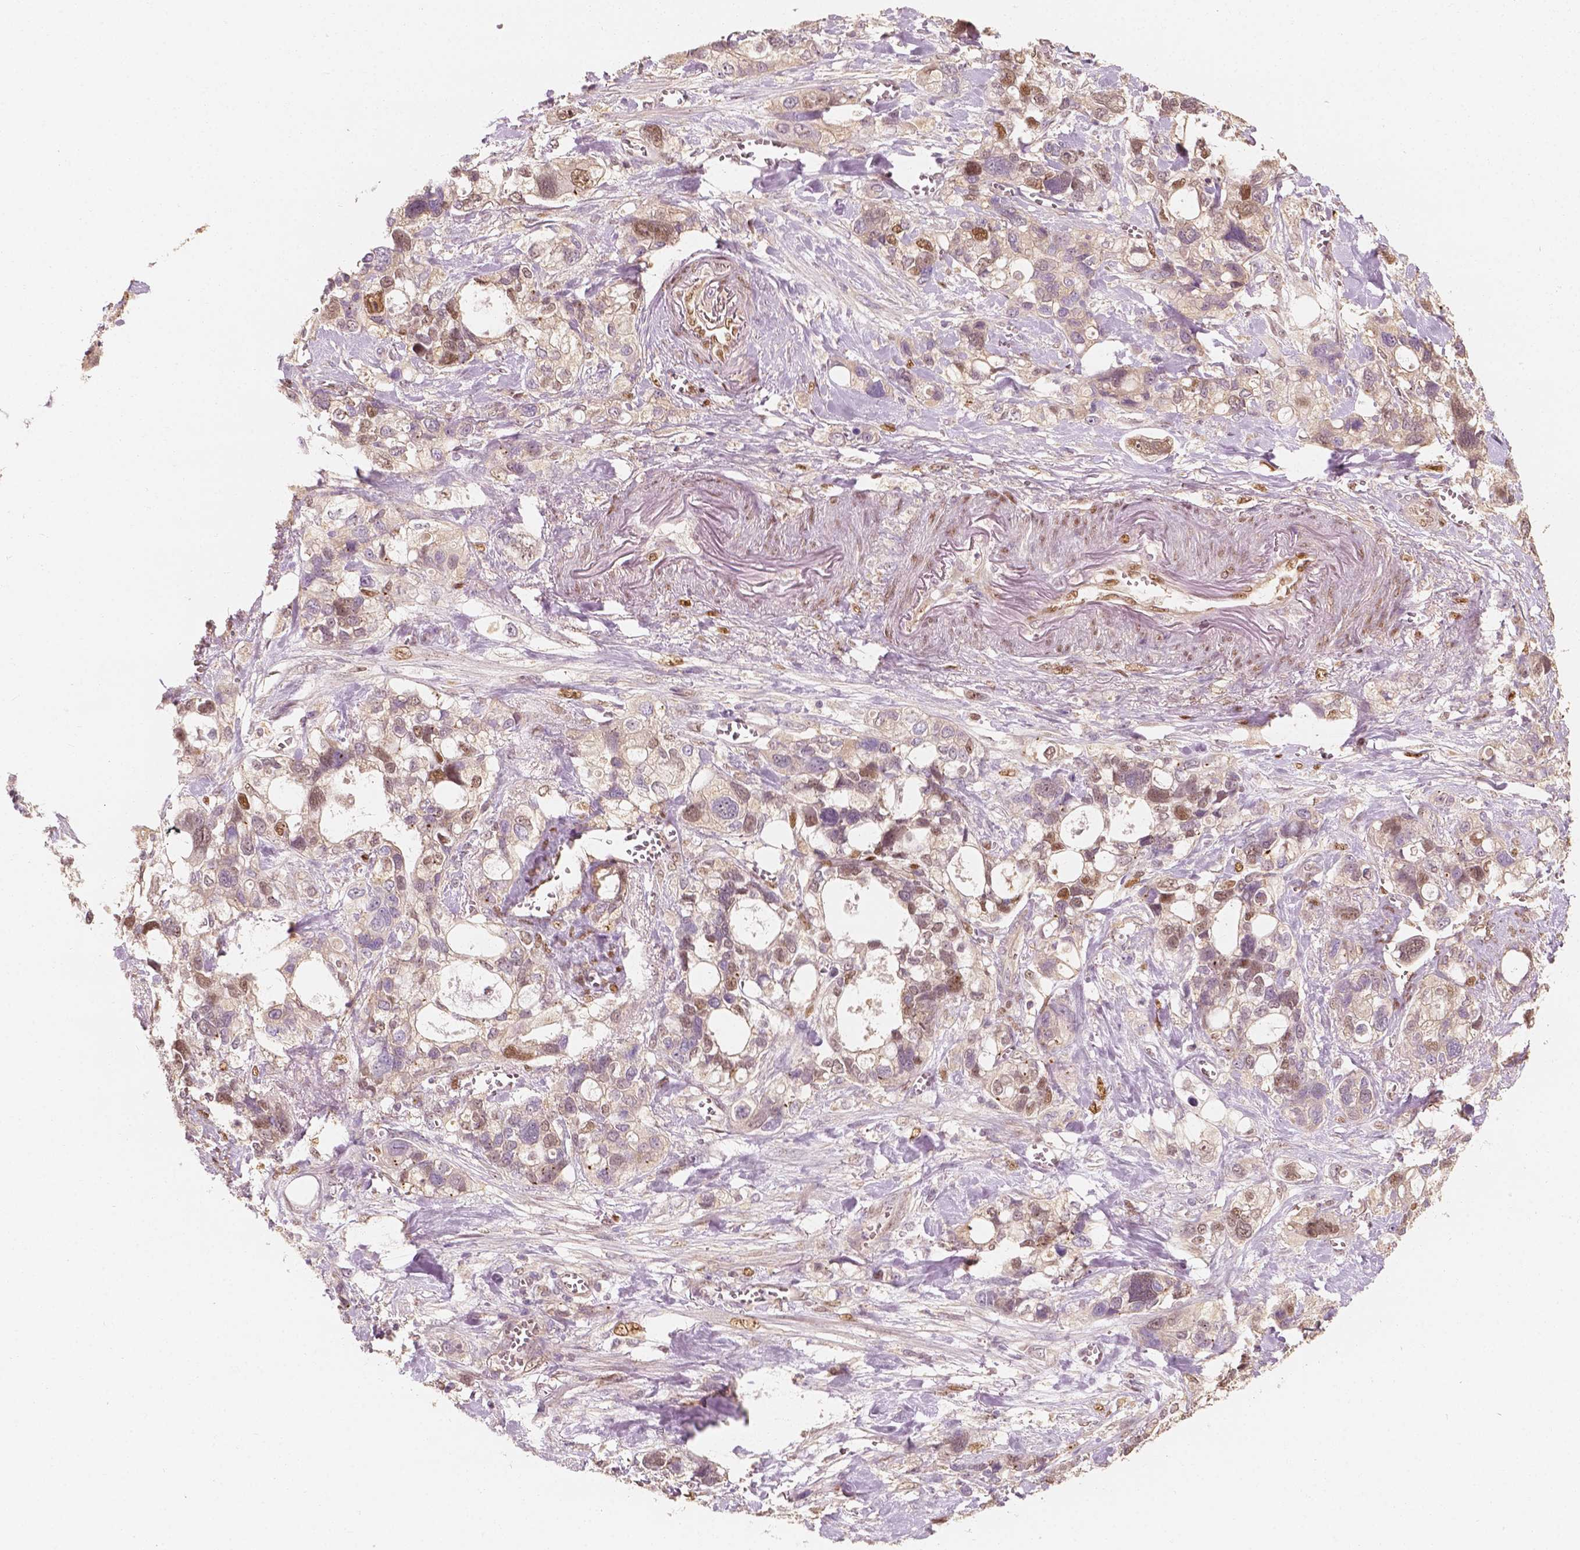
{"staining": {"intensity": "moderate", "quantity": "<25%", "location": "nuclear"}, "tissue": "stomach cancer", "cell_type": "Tumor cells", "image_type": "cancer", "snomed": [{"axis": "morphology", "description": "Adenocarcinoma, NOS"}, {"axis": "topography", "description": "Stomach, upper"}], "caption": "About <25% of tumor cells in stomach cancer (adenocarcinoma) show moderate nuclear protein staining as visualized by brown immunohistochemical staining.", "gene": "TBC1D17", "patient": {"sex": "female", "age": 81}}